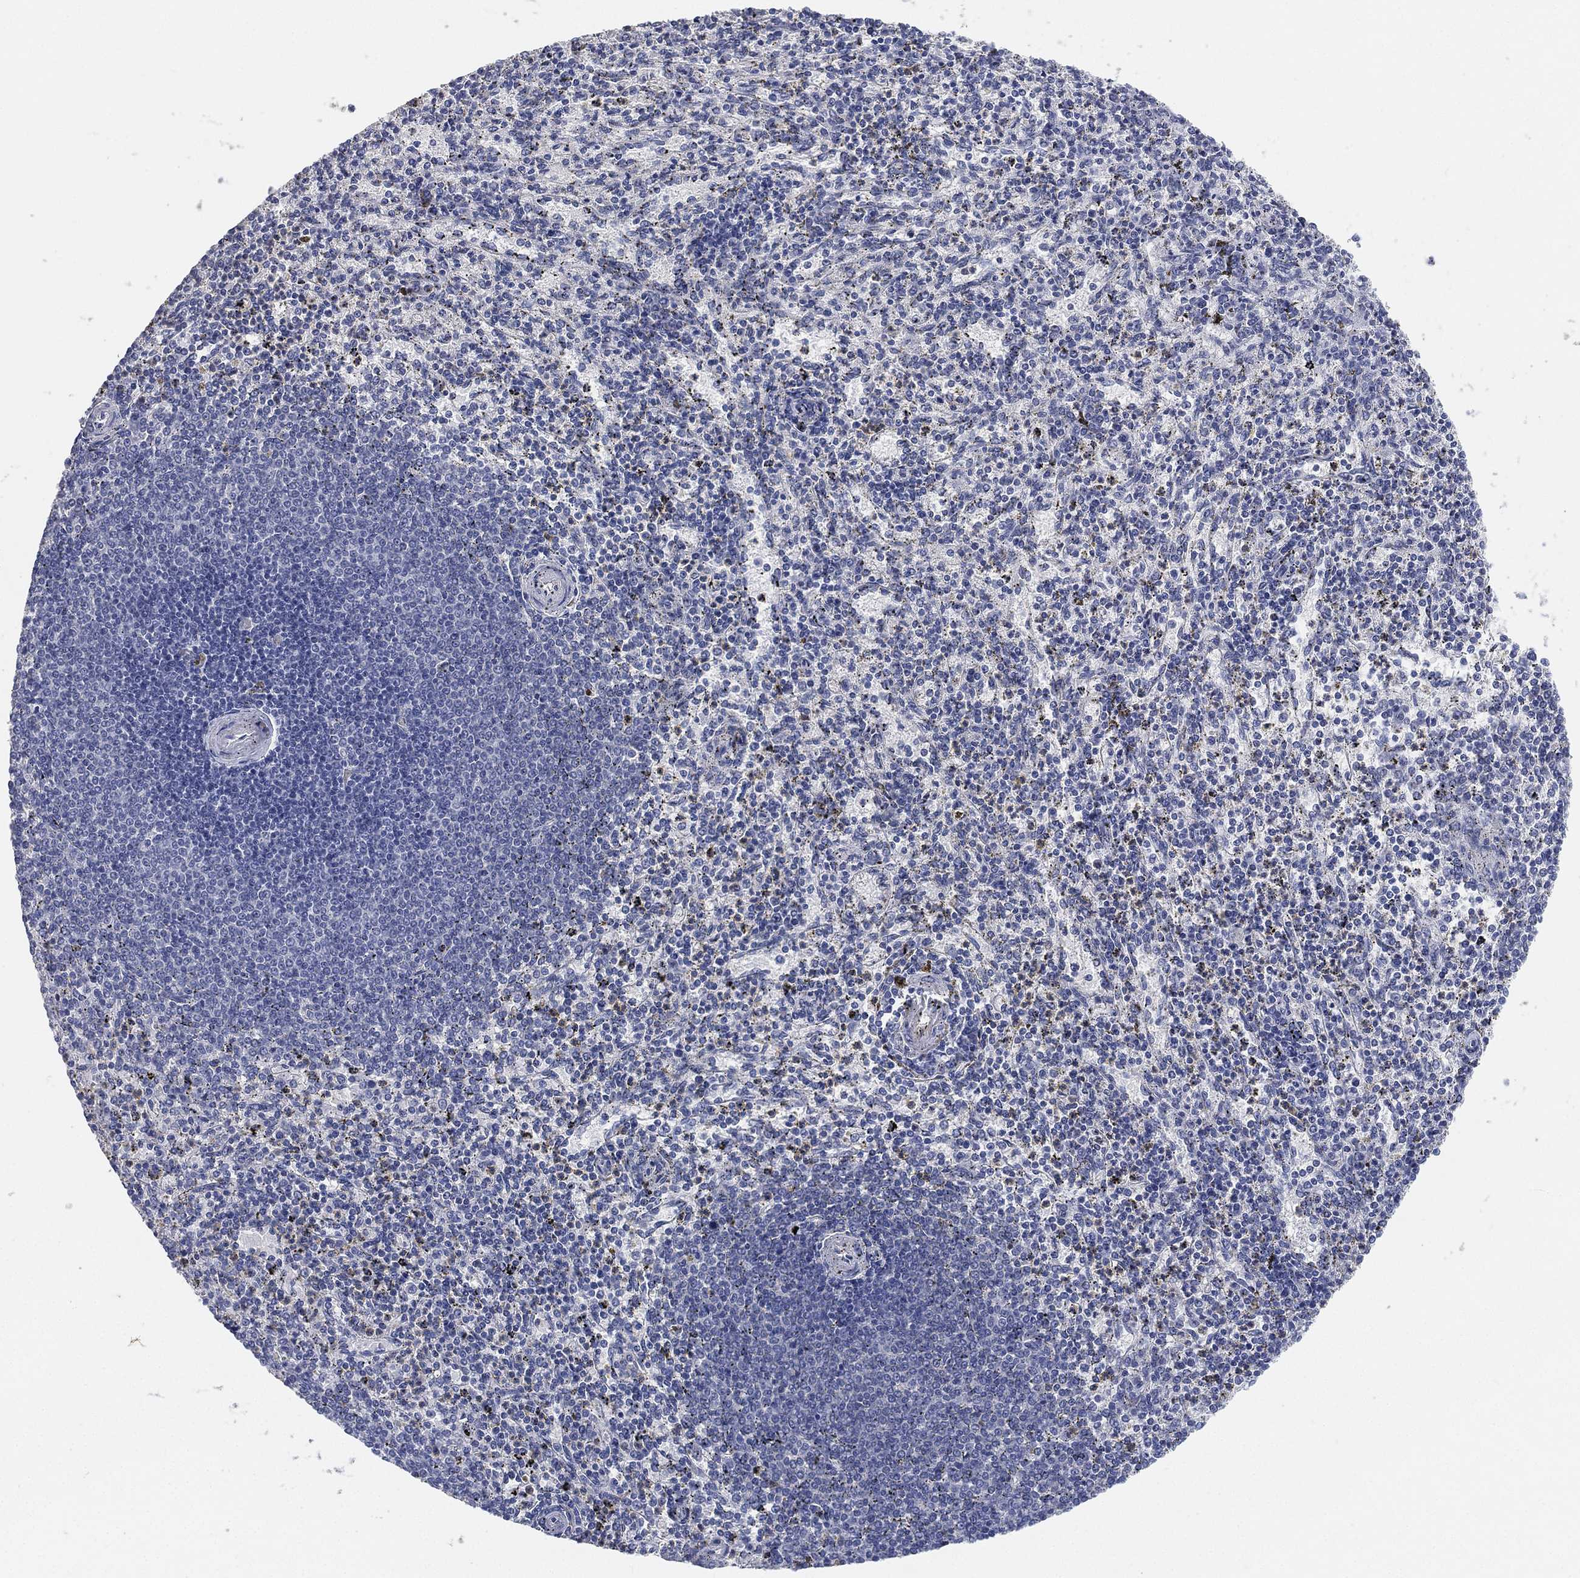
{"staining": {"intensity": "negative", "quantity": "none", "location": "none"}, "tissue": "spleen", "cell_type": "Cells in red pulp", "image_type": "normal", "snomed": [{"axis": "morphology", "description": "Normal tissue, NOS"}, {"axis": "topography", "description": "Spleen"}], "caption": "Cells in red pulp are negative for protein expression in unremarkable human spleen. (Immunohistochemistry, brightfield microscopy, high magnification).", "gene": "FAM187B", "patient": {"sex": "female", "age": 37}}